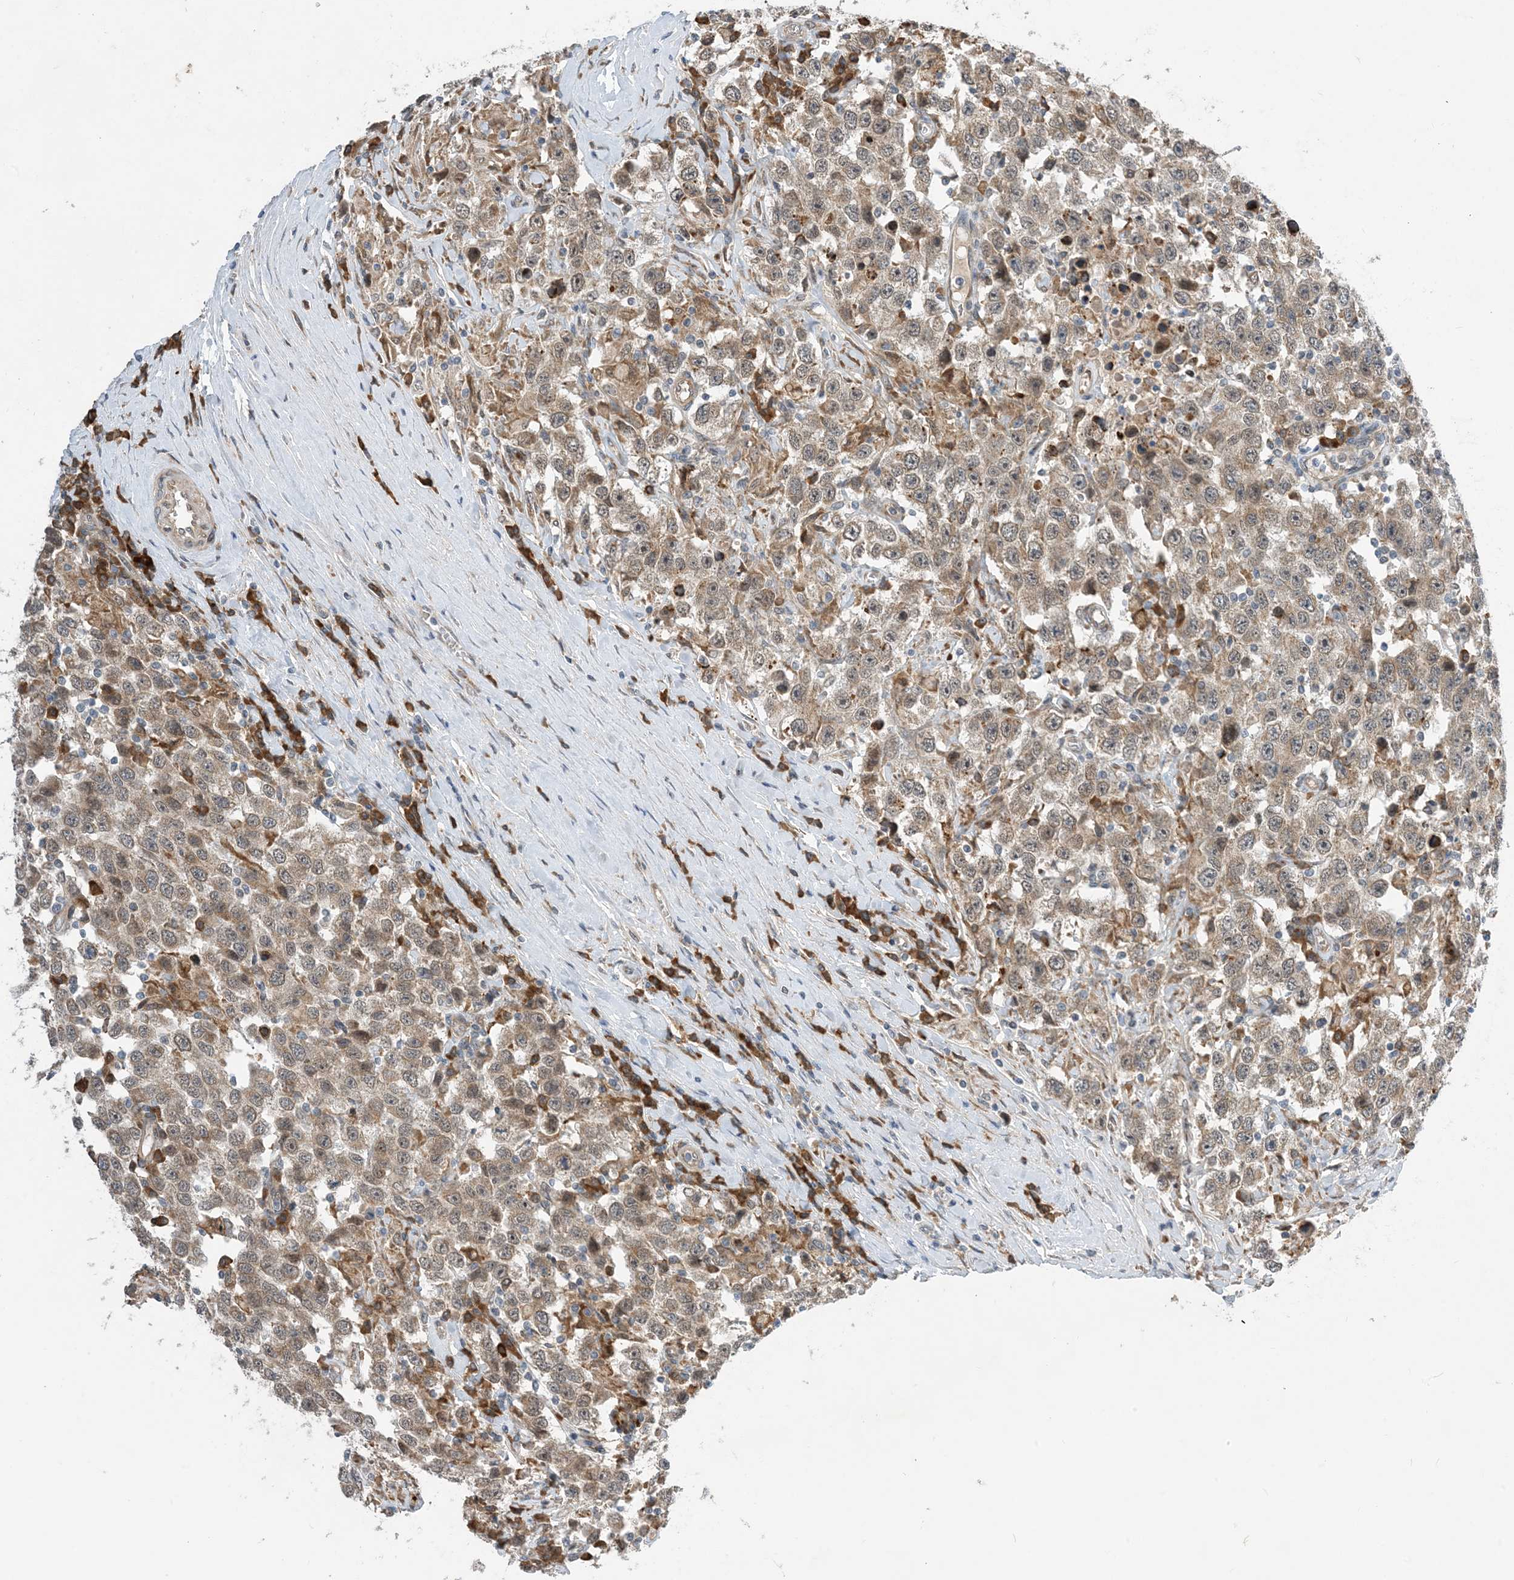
{"staining": {"intensity": "weak", "quantity": ">75%", "location": "cytoplasmic/membranous"}, "tissue": "testis cancer", "cell_type": "Tumor cells", "image_type": "cancer", "snomed": [{"axis": "morphology", "description": "Seminoma, NOS"}, {"axis": "topography", "description": "Testis"}], "caption": "Immunohistochemical staining of seminoma (testis) reveals low levels of weak cytoplasmic/membranous protein expression in about >75% of tumor cells.", "gene": "PHOSPHO2", "patient": {"sex": "male", "age": 41}}